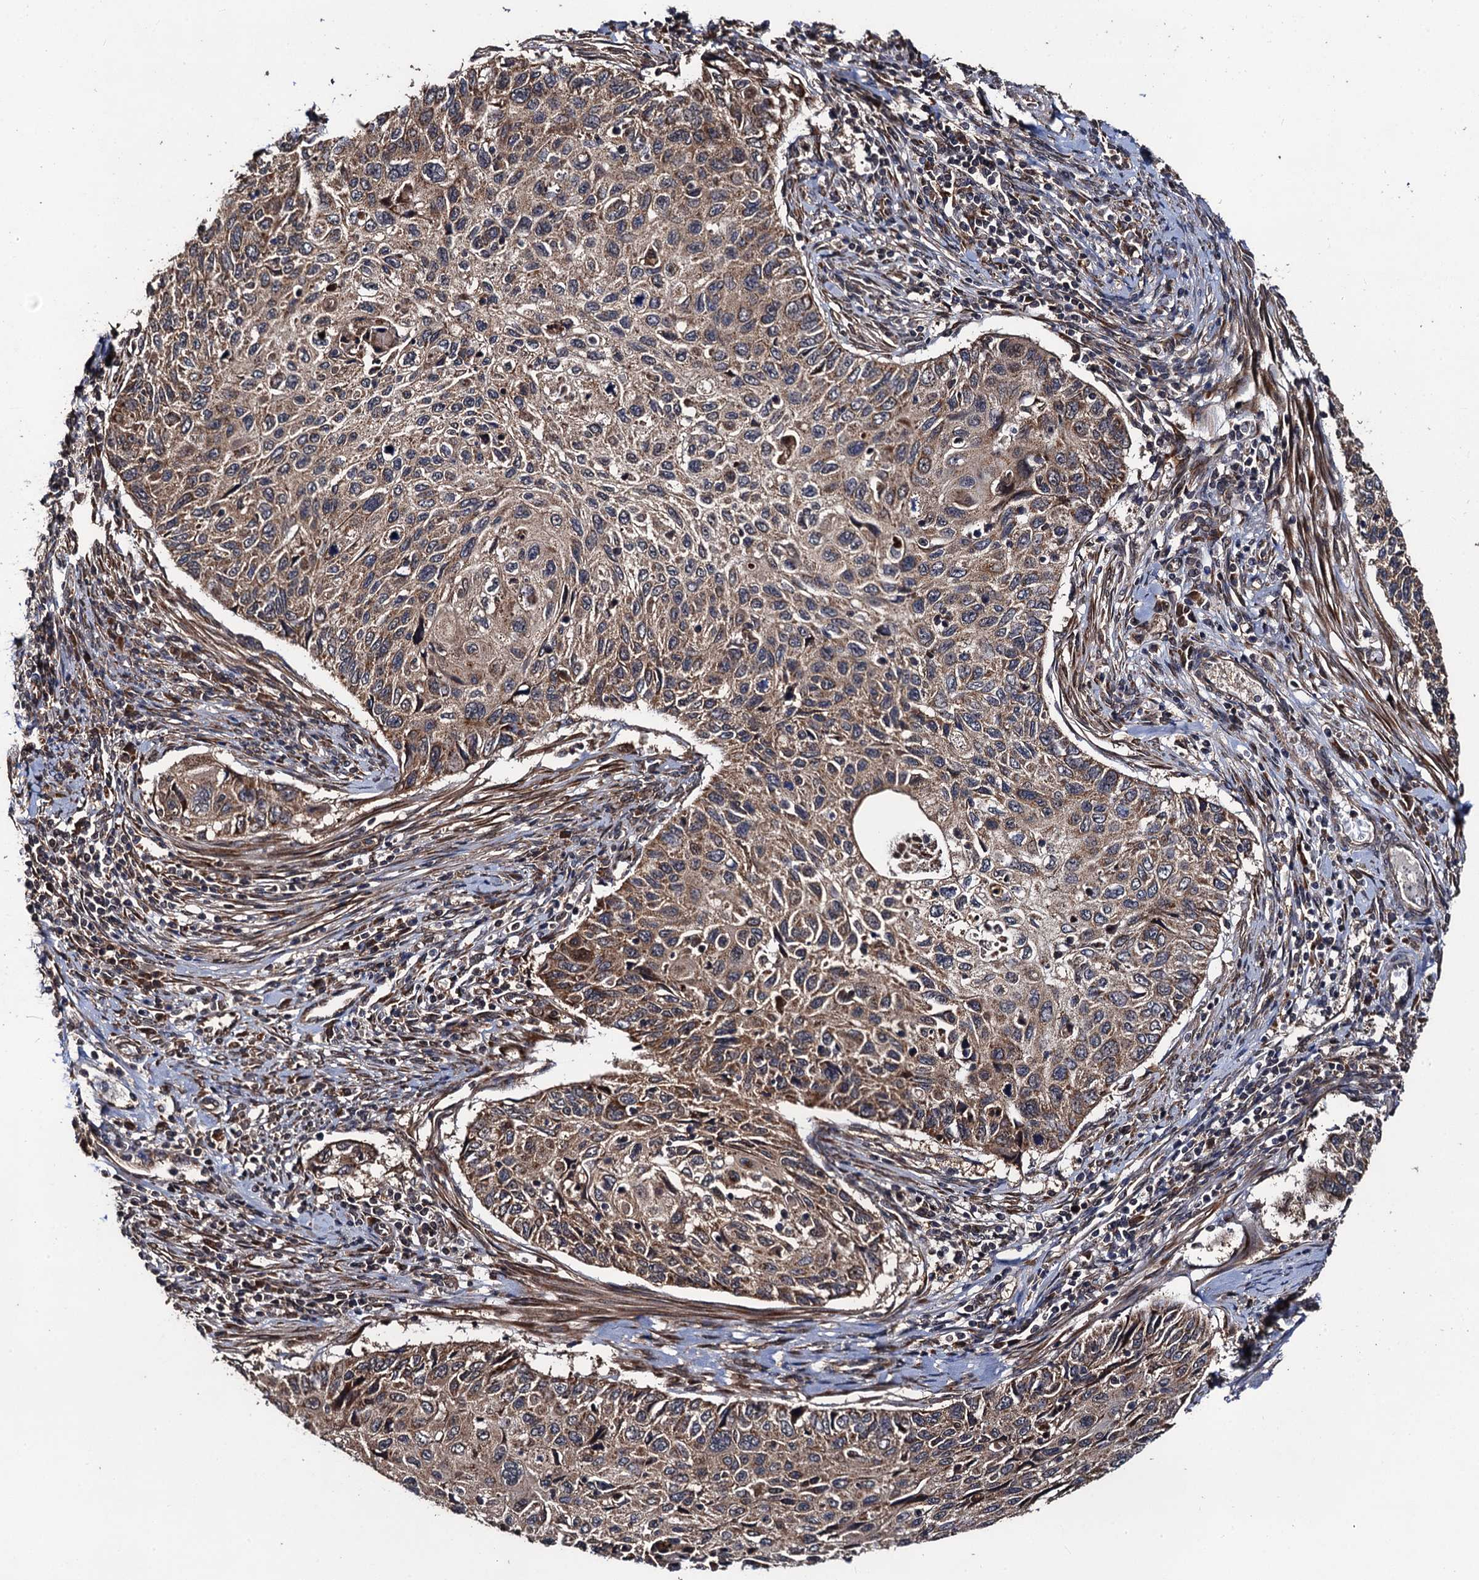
{"staining": {"intensity": "moderate", "quantity": ">75%", "location": "cytoplasmic/membranous"}, "tissue": "cervical cancer", "cell_type": "Tumor cells", "image_type": "cancer", "snomed": [{"axis": "morphology", "description": "Squamous cell carcinoma, NOS"}, {"axis": "topography", "description": "Cervix"}], "caption": "The immunohistochemical stain highlights moderate cytoplasmic/membranous positivity in tumor cells of cervical squamous cell carcinoma tissue.", "gene": "MIER2", "patient": {"sex": "female", "age": 70}}